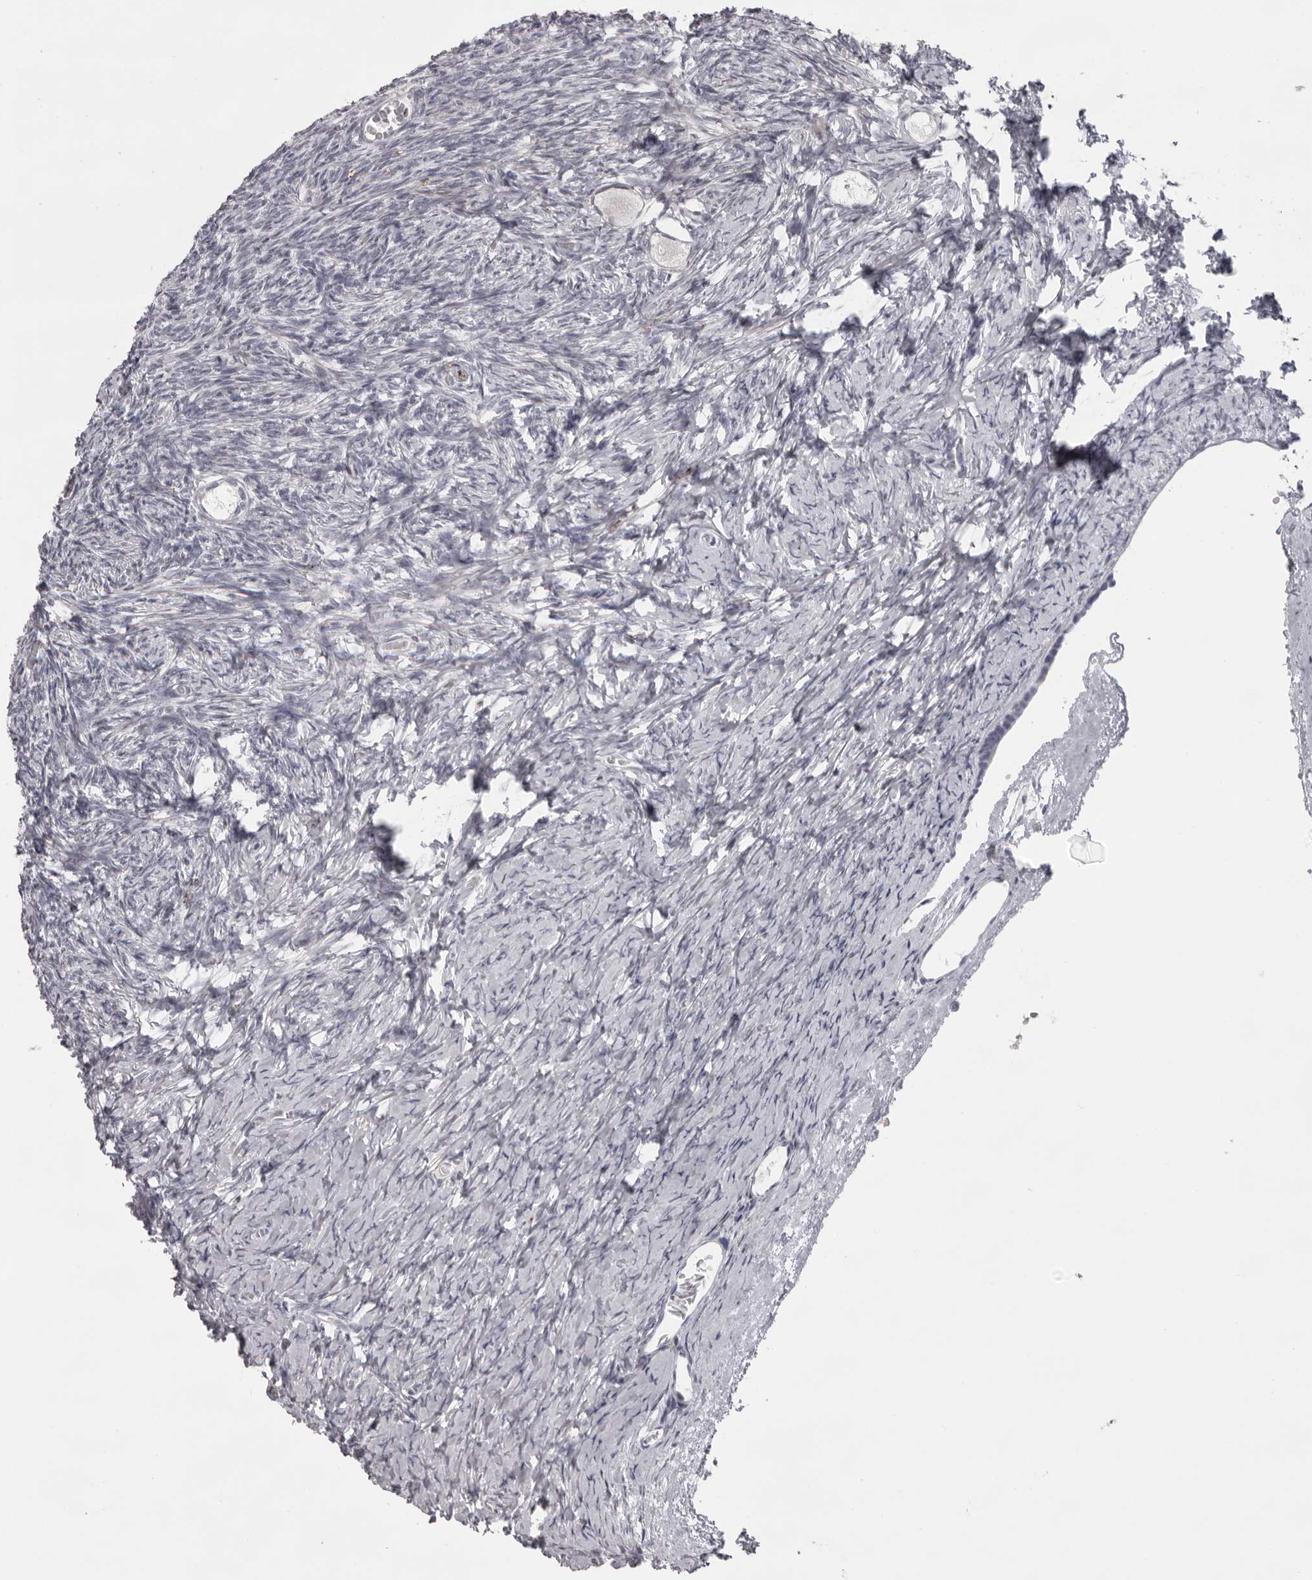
{"staining": {"intensity": "negative", "quantity": "none", "location": "none"}, "tissue": "ovary", "cell_type": "Follicle cells", "image_type": "normal", "snomed": [{"axis": "morphology", "description": "Normal tissue, NOS"}, {"axis": "topography", "description": "Ovary"}], "caption": "Benign ovary was stained to show a protein in brown. There is no significant positivity in follicle cells. (Brightfield microscopy of DAB immunohistochemistry at high magnification).", "gene": "NUDT18", "patient": {"sex": "female", "age": 27}}